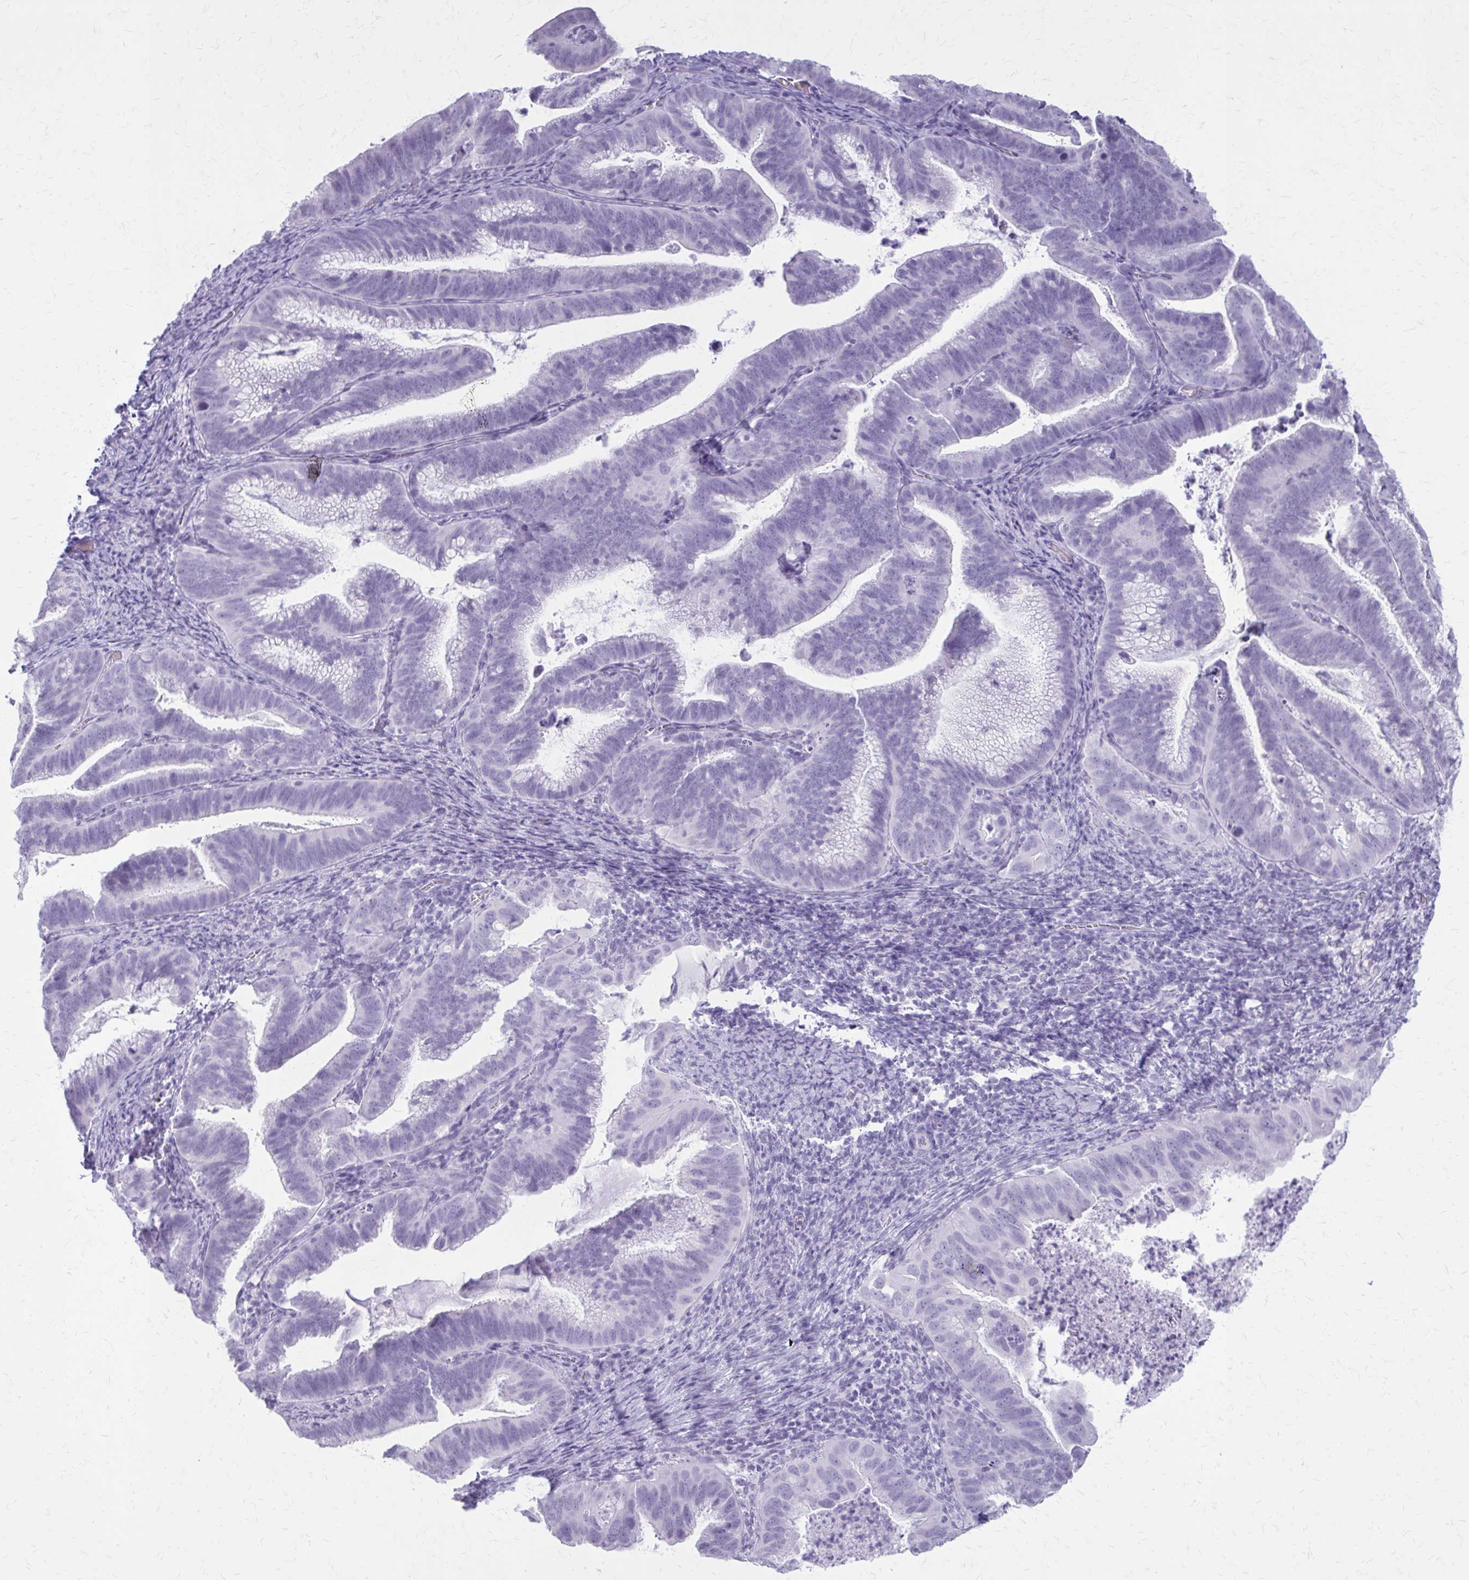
{"staining": {"intensity": "negative", "quantity": "none", "location": "none"}, "tissue": "cervical cancer", "cell_type": "Tumor cells", "image_type": "cancer", "snomed": [{"axis": "morphology", "description": "Adenocarcinoma, NOS"}, {"axis": "topography", "description": "Cervix"}], "caption": "Protein analysis of cervical adenocarcinoma shows no significant positivity in tumor cells. (Brightfield microscopy of DAB (3,3'-diaminobenzidine) immunohistochemistry (IHC) at high magnification).", "gene": "KRT5", "patient": {"sex": "female", "age": 61}}